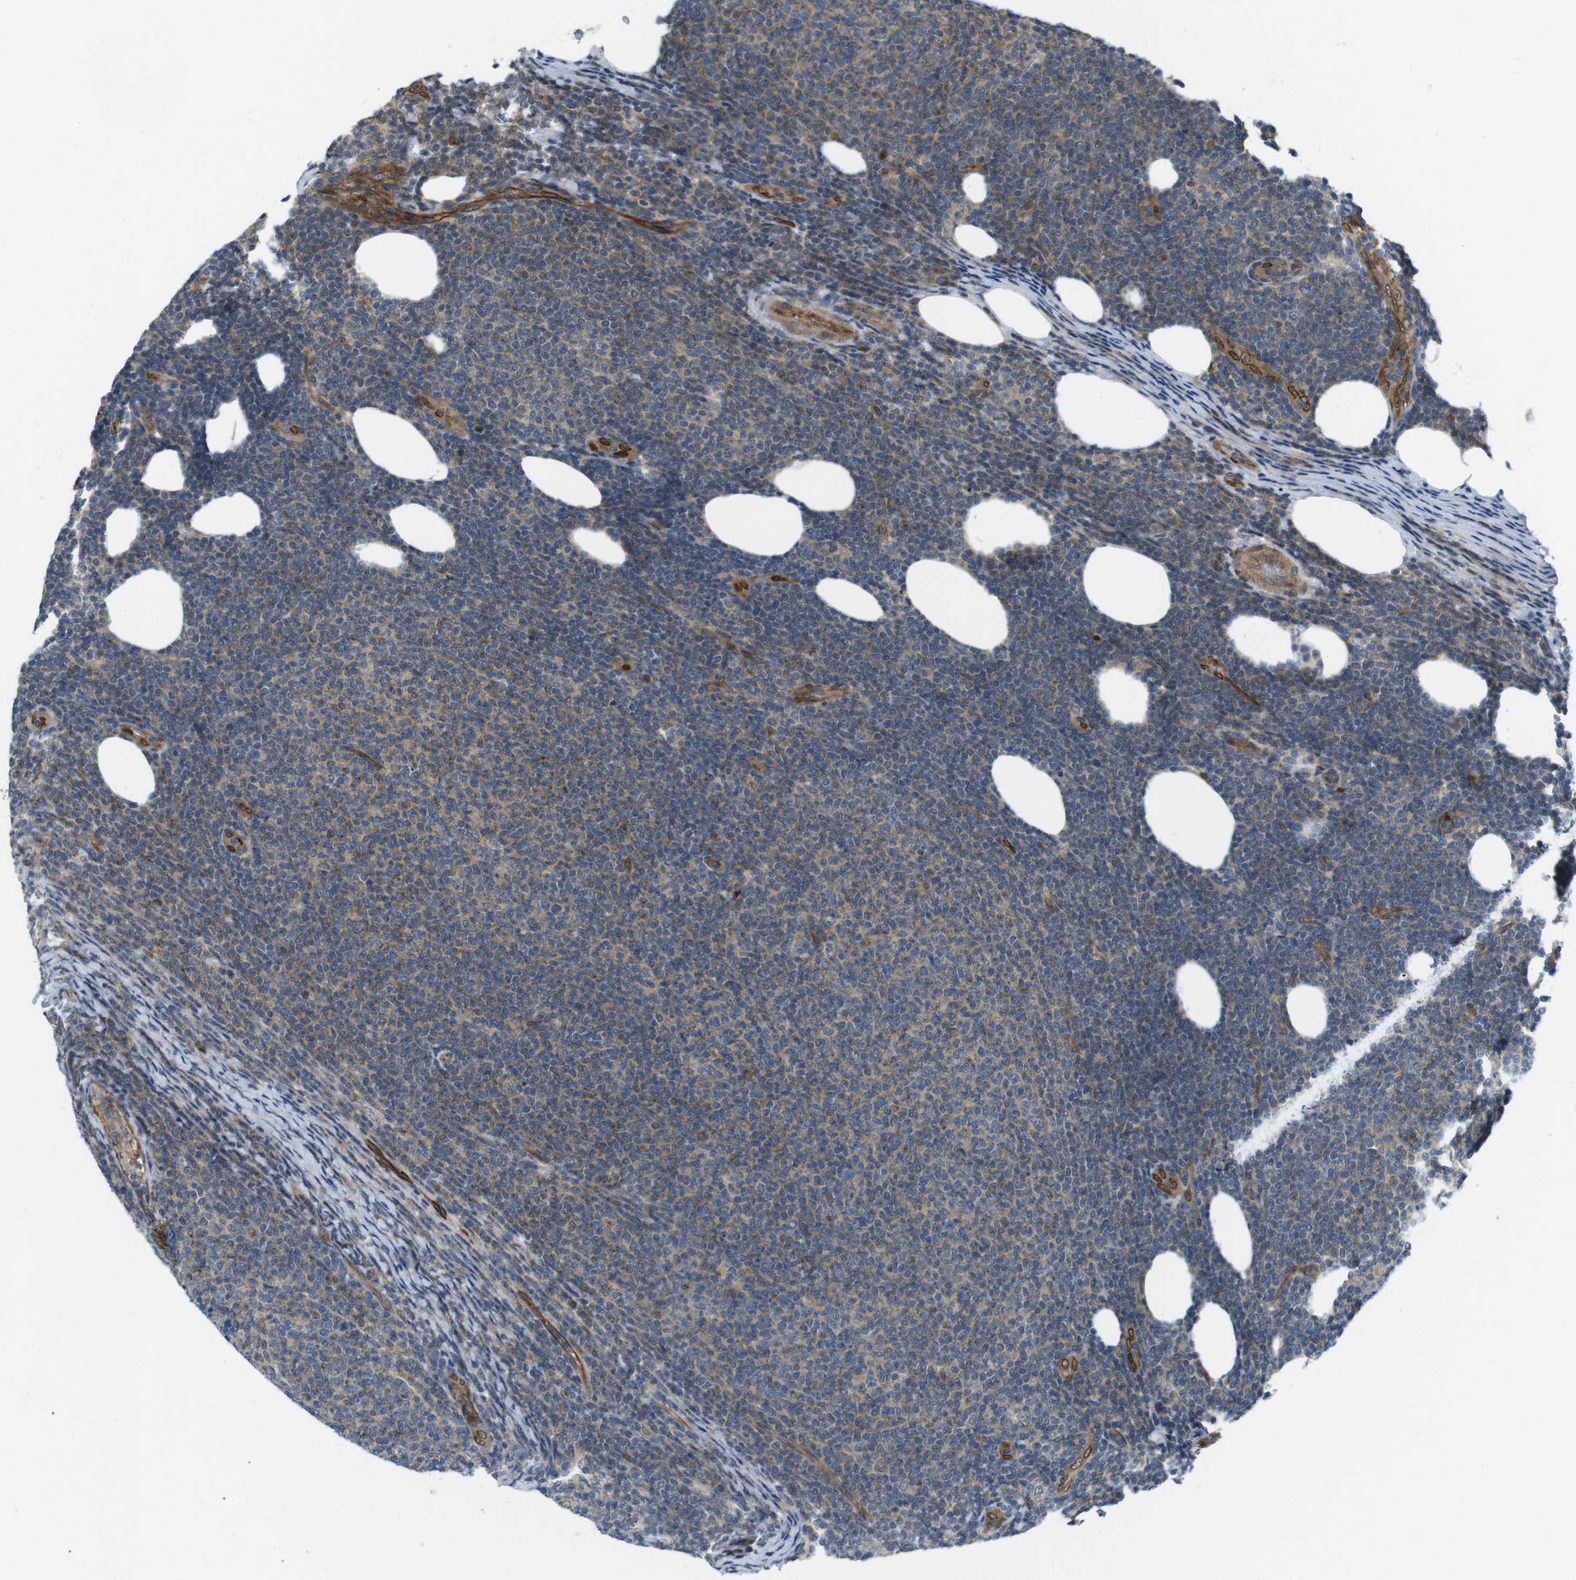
{"staining": {"intensity": "weak", "quantity": ">75%", "location": "cytoplasmic/membranous"}, "tissue": "lymphoma", "cell_type": "Tumor cells", "image_type": "cancer", "snomed": [{"axis": "morphology", "description": "Malignant lymphoma, non-Hodgkin's type, Low grade"}, {"axis": "topography", "description": "Lymph node"}], "caption": "This photomicrograph displays IHC staining of human low-grade malignant lymphoma, non-Hodgkin's type, with low weak cytoplasmic/membranous staining in about >75% of tumor cells.", "gene": "TSC1", "patient": {"sex": "male", "age": 66}}